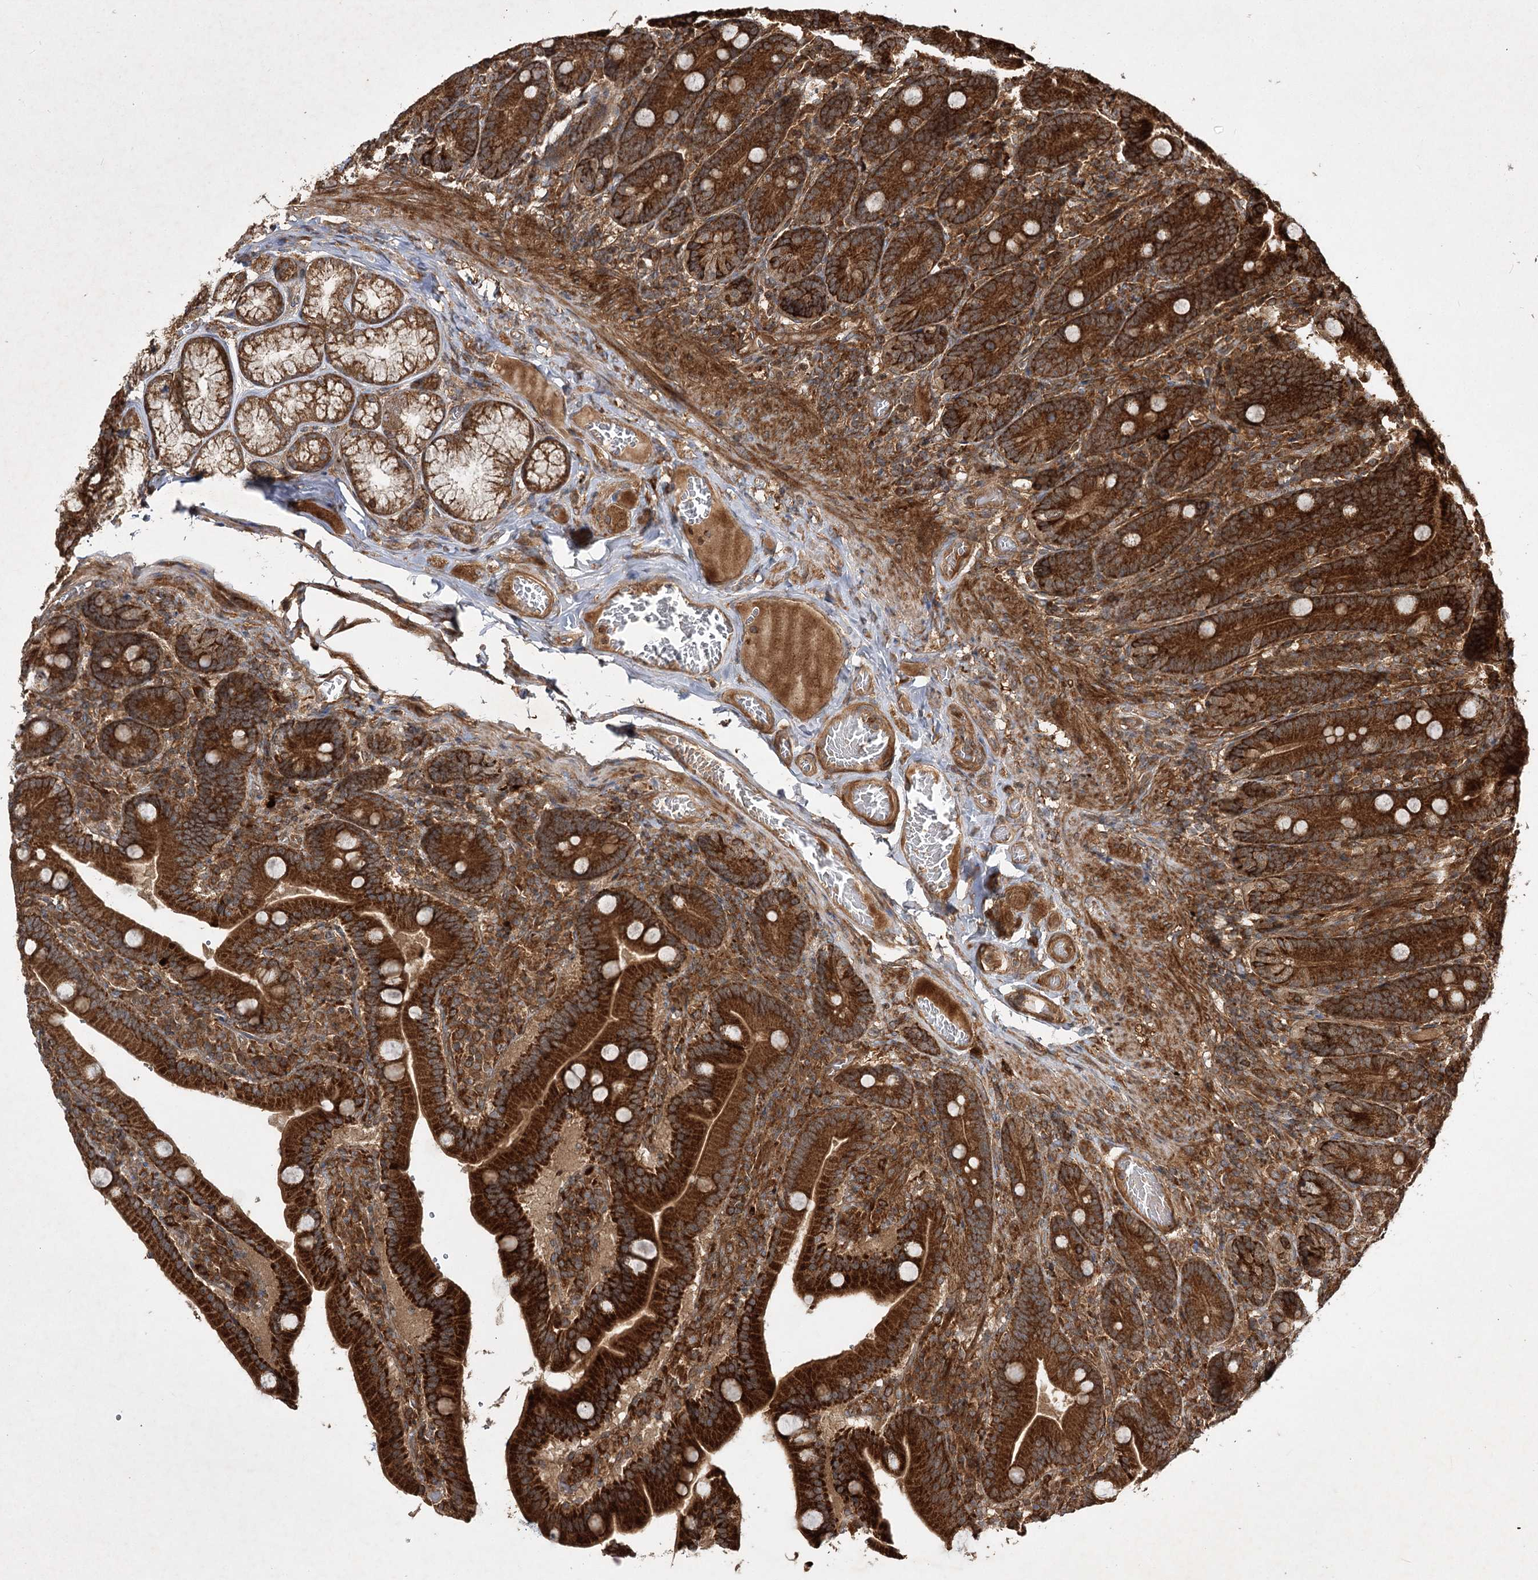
{"staining": {"intensity": "strong", "quantity": ">75%", "location": "cytoplasmic/membranous"}, "tissue": "duodenum", "cell_type": "Glandular cells", "image_type": "normal", "snomed": [{"axis": "morphology", "description": "Normal tissue, NOS"}, {"axis": "topography", "description": "Duodenum"}], "caption": "Glandular cells reveal strong cytoplasmic/membranous staining in about >75% of cells in normal duodenum.", "gene": "DNAJC13", "patient": {"sex": "female", "age": 62}}